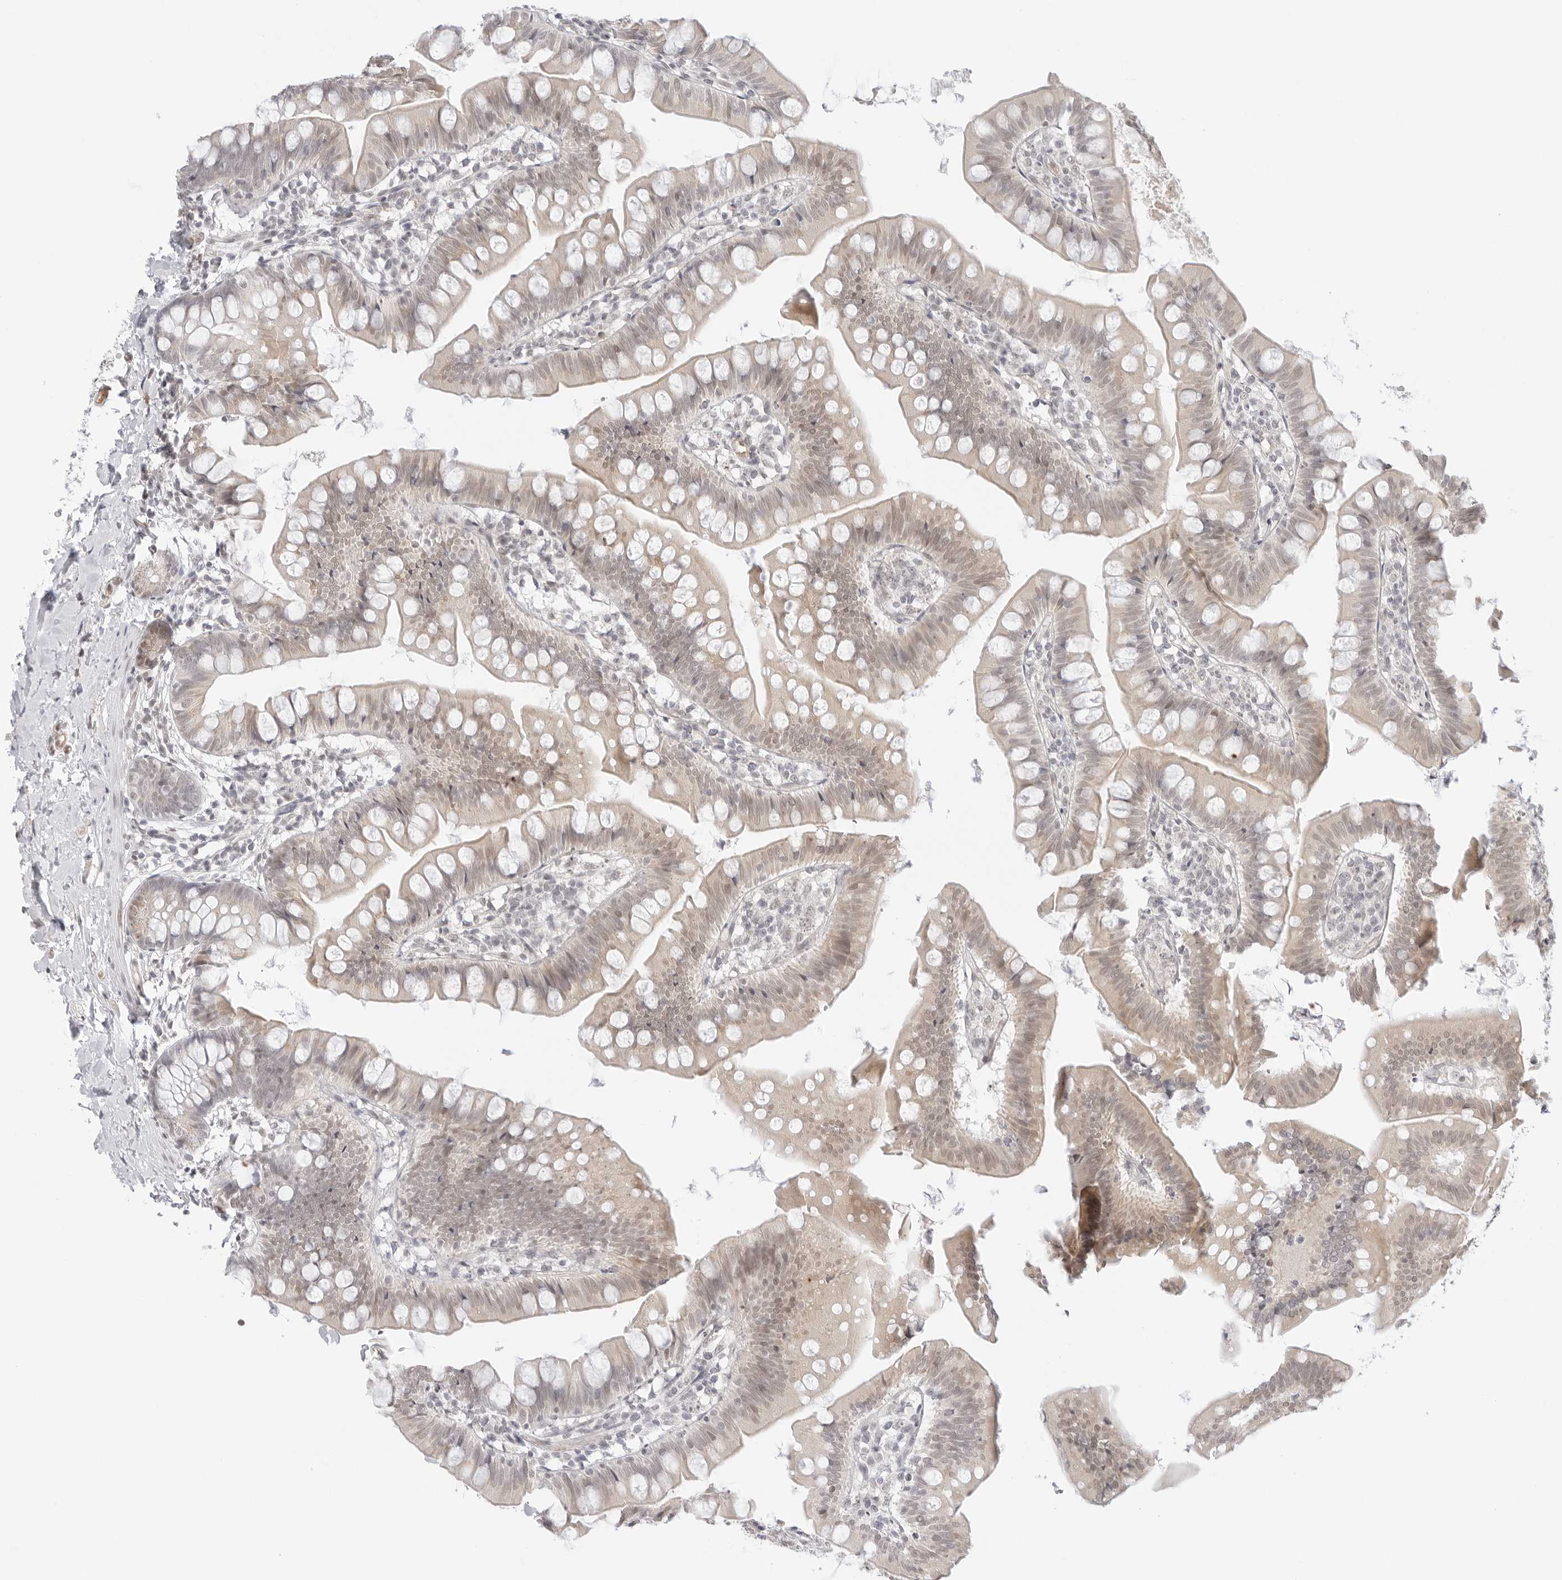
{"staining": {"intensity": "weak", "quantity": "25%-75%", "location": "cytoplasmic/membranous,nuclear"}, "tissue": "small intestine", "cell_type": "Glandular cells", "image_type": "normal", "snomed": [{"axis": "morphology", "description": "Normal tissue, NOS"}, {"axis": "topography", "description": "Small intestine"}], "caption": "Glandular cells reveal low levels of weak cytoplasmic/membranous,nuclear positivity in about 25%-75% of cells in benign human small intestine.", "gene": "MED18", "patient": {"sex": "male", "age": 7}}